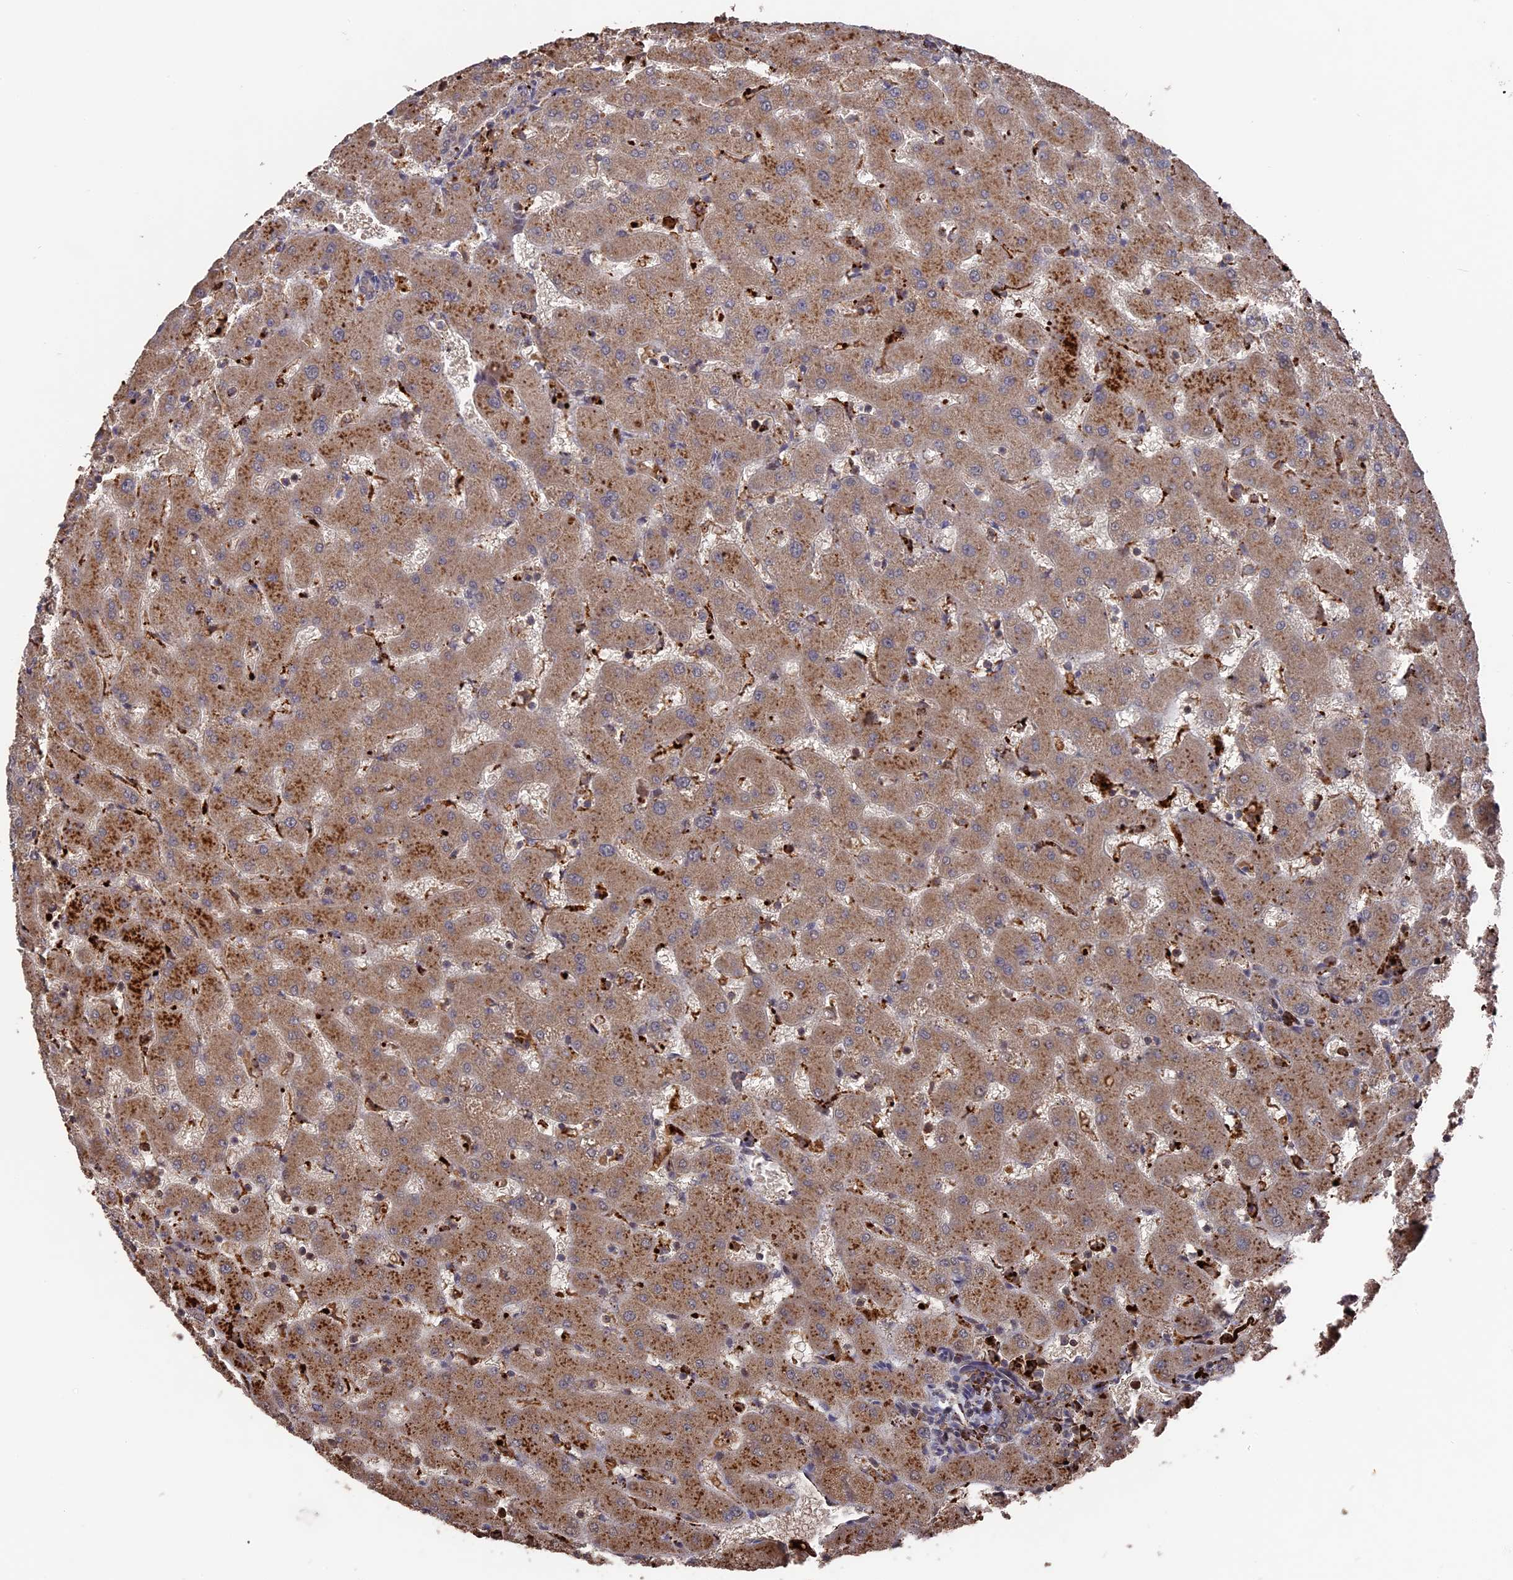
{"staining": {"intensity": "weak", "quantity": ">75%", "location": "cytoplasmic/membranous"}, "tissue": "liver", "cell_type": "Cholangiocytes", "image_type": "normal", "snomed": [{"axis": "morphology", "description": "Normal tissue, NOS"}, {"axis": "topography", "description": "Liver"}], "caption": "This image displays normal liver stained with IHC to label a protein in brown. The cytoplasmic/membranous of cholangiocytes show weak positivity for the protein. Nuclei are counter-stained blue.", "gene": "TELO2", "patient": {"sex": "female", "age": 63}}